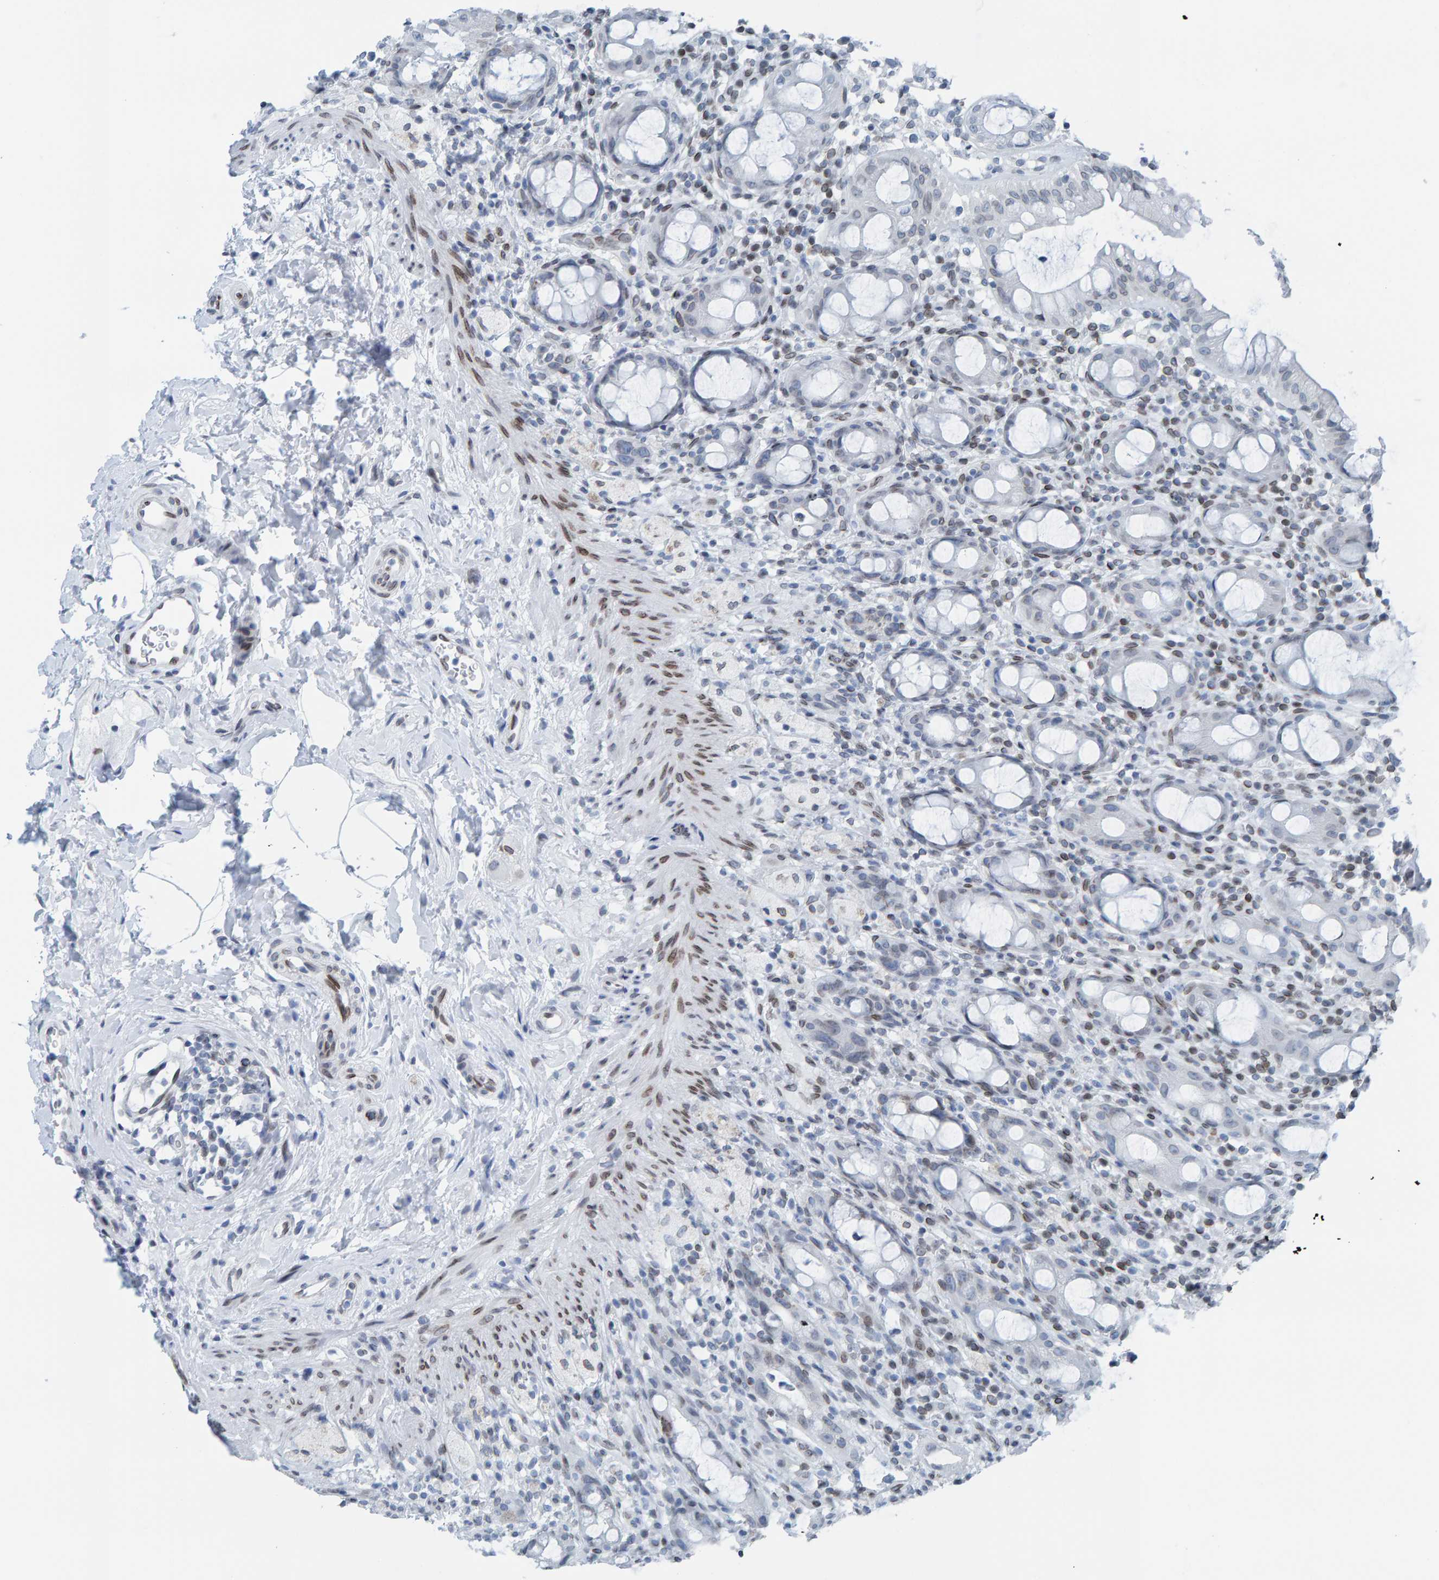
{"staining": {"intensity": "negative", "quantity": "none", "location": "none"}, "tissue": "rectum", "cell_type": "Glandular cells", "image_type": "normal", "snomed": [{"axis": "morphology", "description": "Normal tissue, NOS"}, {"axis": "topography", "description": "Rectum"}], "caption": "Micrograph shows no protein positivity in glandular cells of normal rectum.", "gene": "LMNB2", "patient": {"sex": "male", "age": 44}}